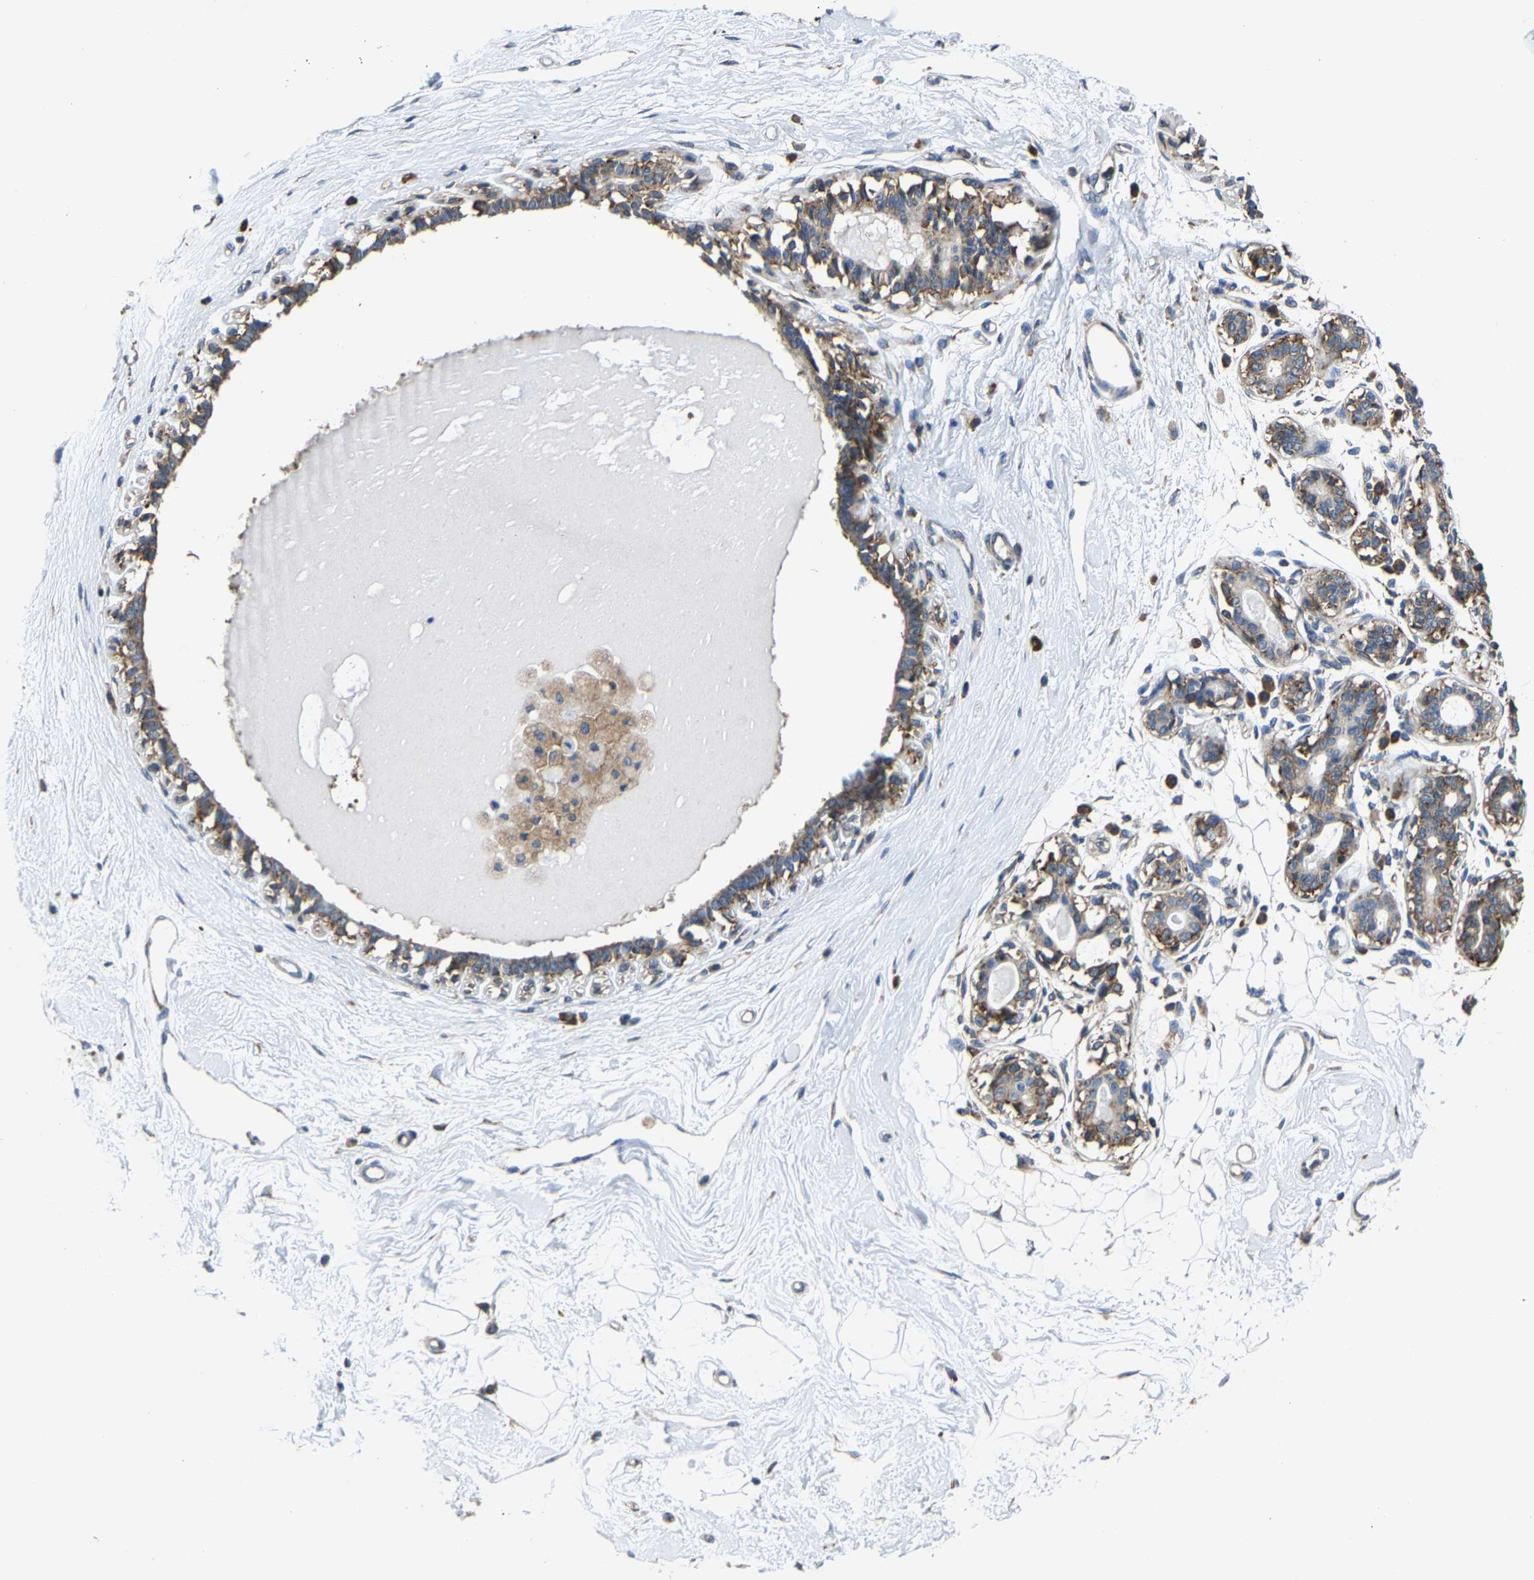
{"staining": {"intensity": "weak", "quantity": ">75%", "location": "cytoplasmic/membranous"}, "tissue": "breast", "cell_type": "Adipocytes", "image_type": "normal", "snomed": [{"axis": "morphology", "description": "Normal tissue, NOS"}, {"axis": "topography", "description": "Breast"}], "caption": "Protein analysis of normal breast demonstrates weak cytoplasmic/membranous expression in about >75% of adipocytes.", "gene": "G3BP2", "patient": {"sex": "female", "age": 45}}